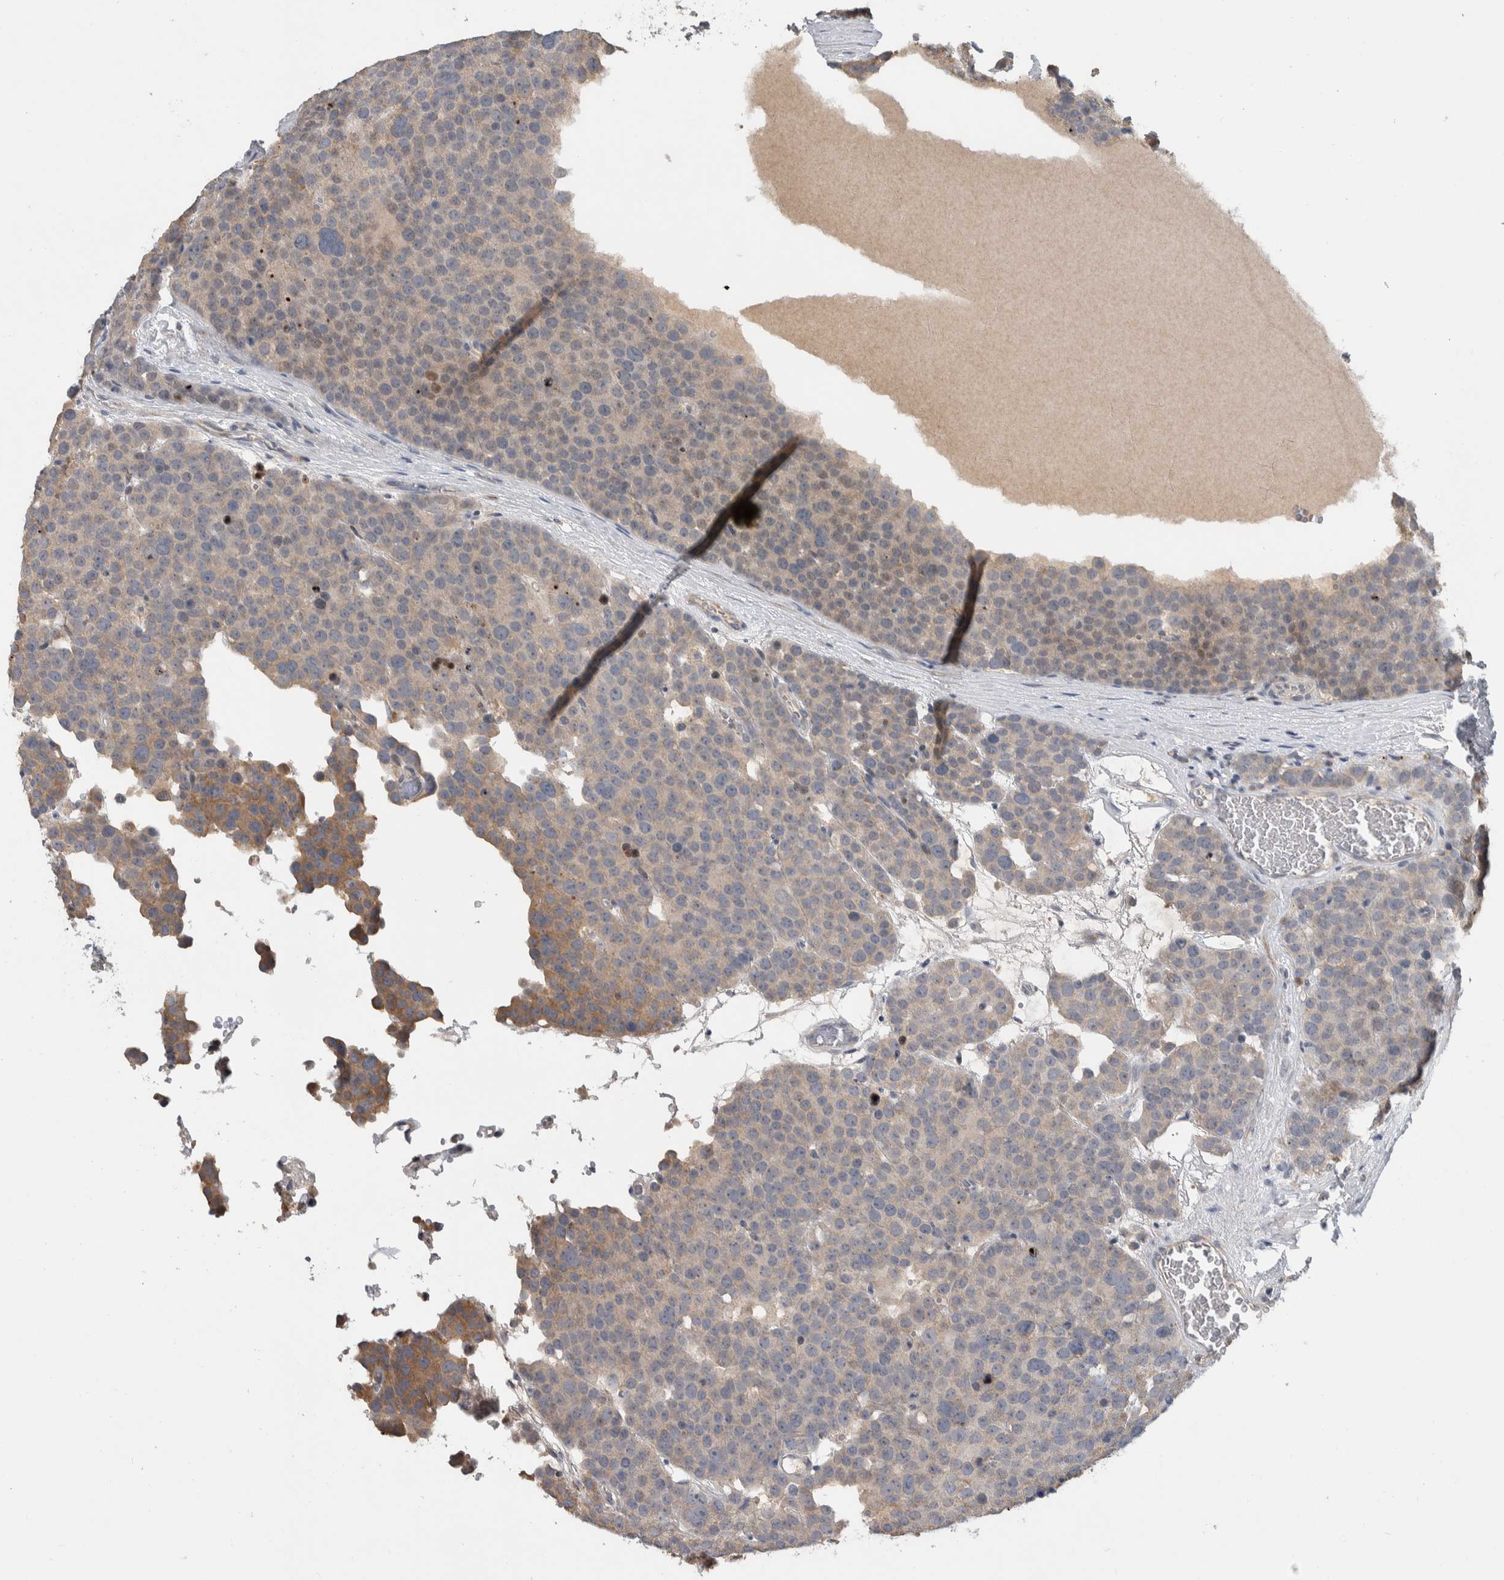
{"staining": {"intensity": "moderate", "quantity": "<25%", "location": "cytoplasmic/membranous"}, "tissue": "testis cancer", "cell_type": "Tumor cells", "image_type": "cancer", "snomed": [{"axis": "morphology", "description": "Seminoma, NOS"}, {"axis": "topography", "description": "Testis"}], "caption": "Testis cancer tissue displays moderate cytoplasmic/membranous positivity in approximately <25% of tumor cells", "gene": "FAM83G", "patient": {"sex": "male", "age": 71}}